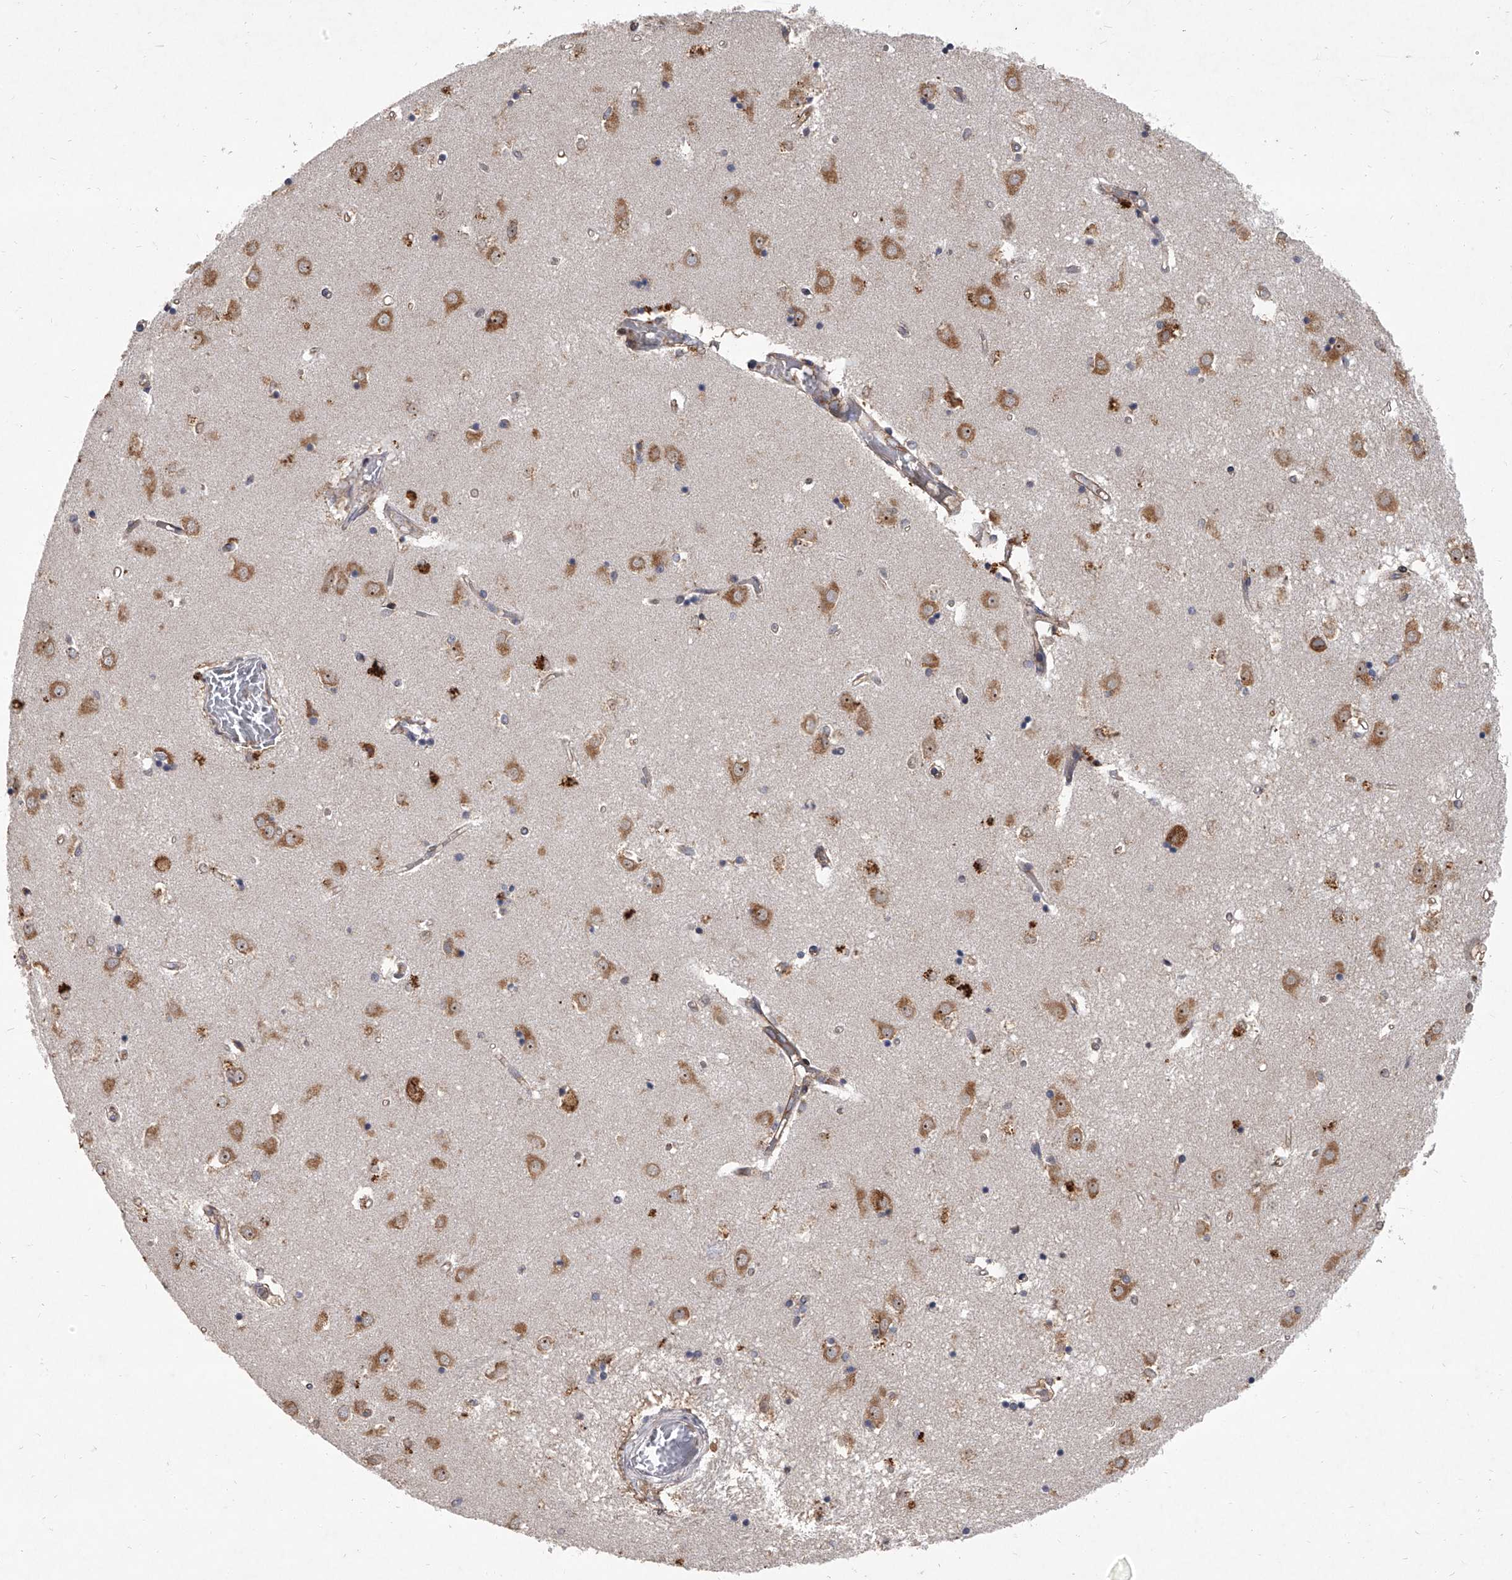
{"staining": {"intensity": "negative", "quantity": "none", "location": "none"}, "tissue": "caudate", "cell_type": "Glial cells", "image_type": "normal", "snomed": [{"axis": "morphology", "description": "Normal tissue, NOS"}, {"axis": "topography", "description": "Lateral ventricle wall"}], "caption": "Immunohistochemistry (IHC) photomicrograph of normal caudate: human caudate stained with DAB (3,3'-diaminobenzidine) displays no significant protein positivity in glial cells.", "gene": "EIF2S2", "patient": {"sex": "male", "age": 45}}